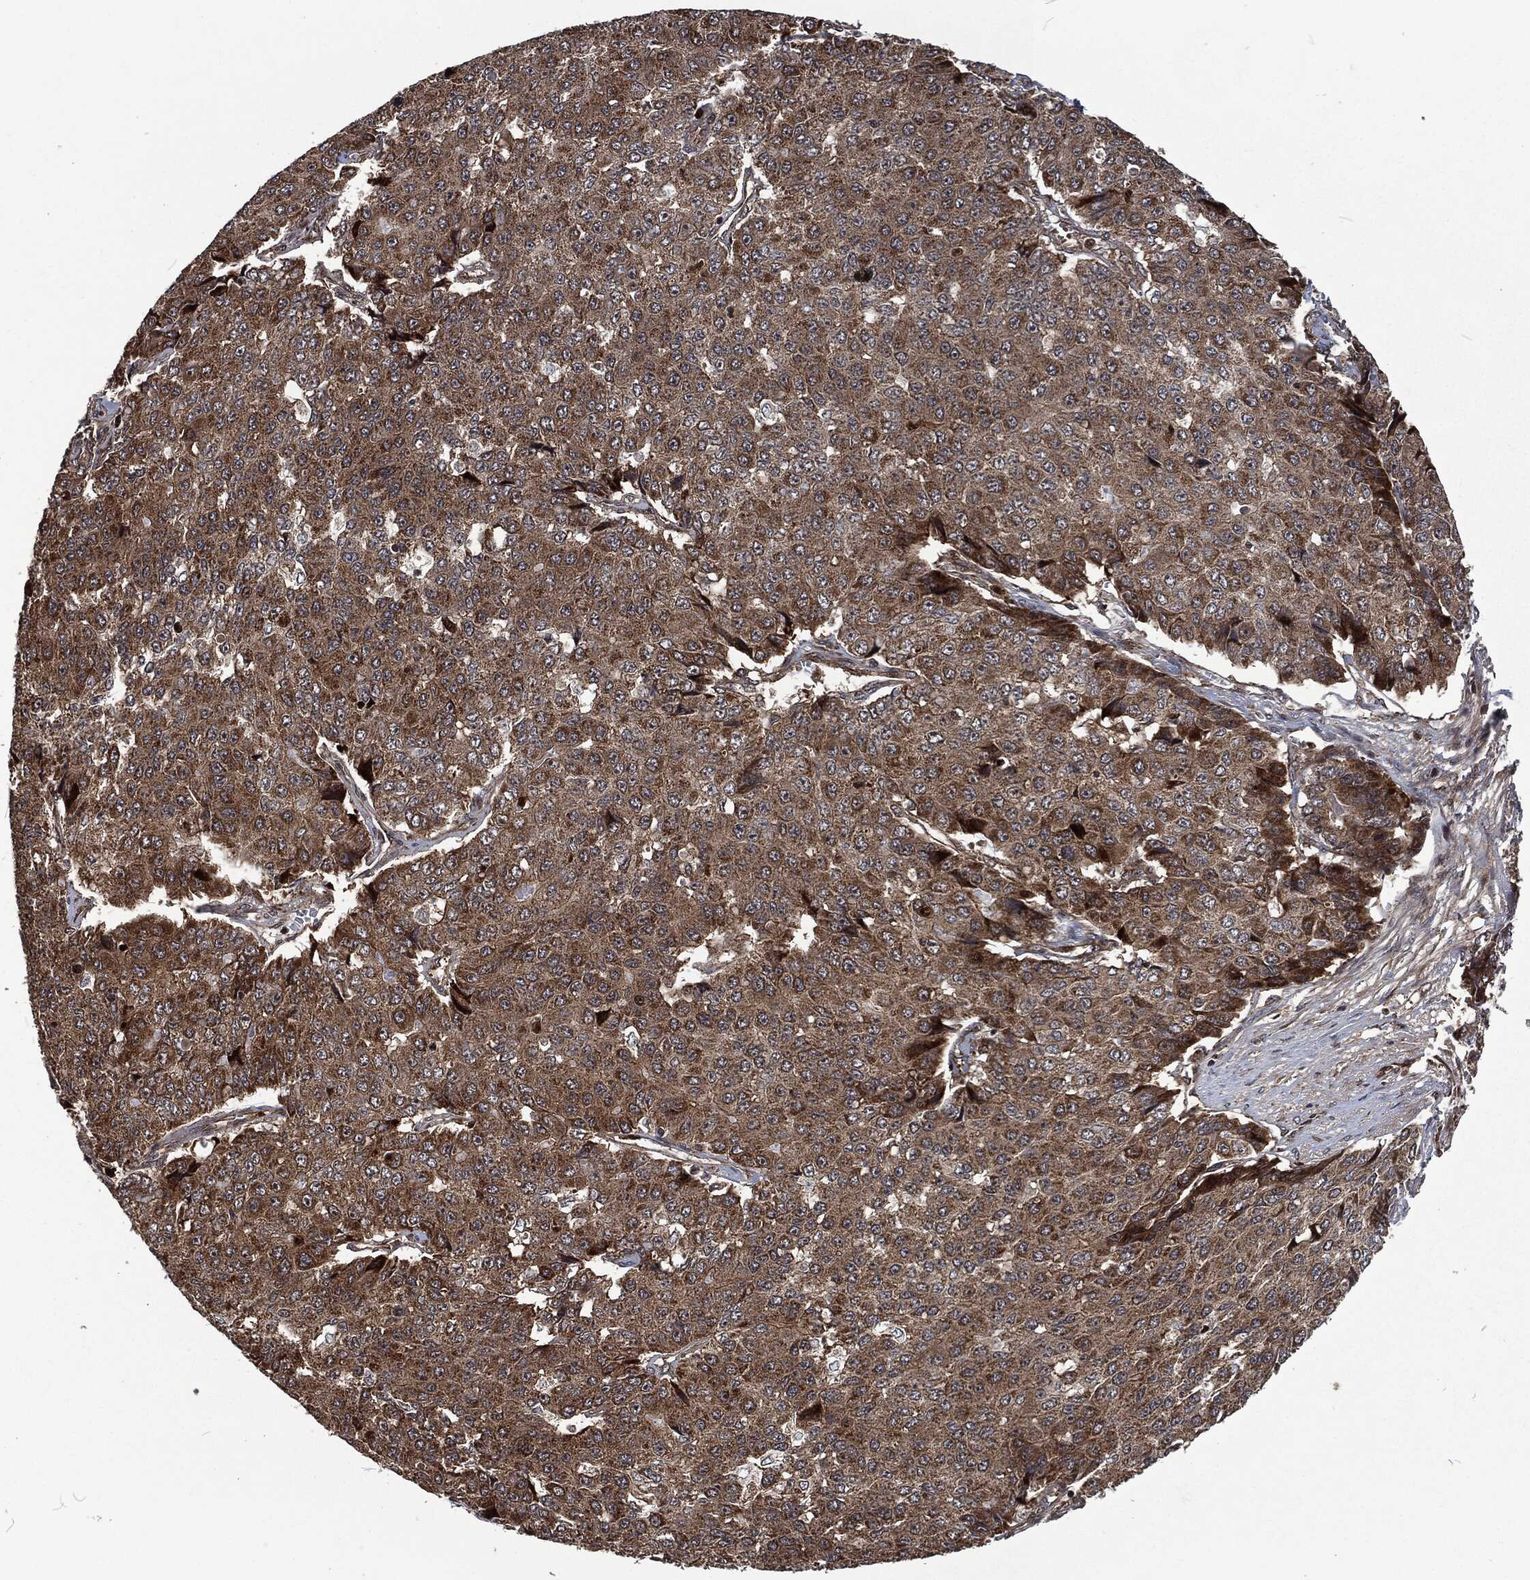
{"staining": {"intensity": "moderate", "quantity": ">75%", "location": "cytoplasmic/membranous"}, "tissue": "pancreatic cancer", "cell_type": "Tumor cells", "image_type": "cancer", "snomed": [{"axis": "morphology", "description": "Normal tissue, NOS"}, {"axis": "morphology", "description": "Adenocarcinoma, NOS"}, {"axis": "topography", "description": "Pancreas"}, {"axis": "topography", "description": "Duodenum"}], "caption": "Pancreatic cancer (adenocarcinoma) stained with a protein marker reveals moderate staining in tumor cells.", "gene": "CMPK2", "patient": {"sex": "male", "age": 50}}